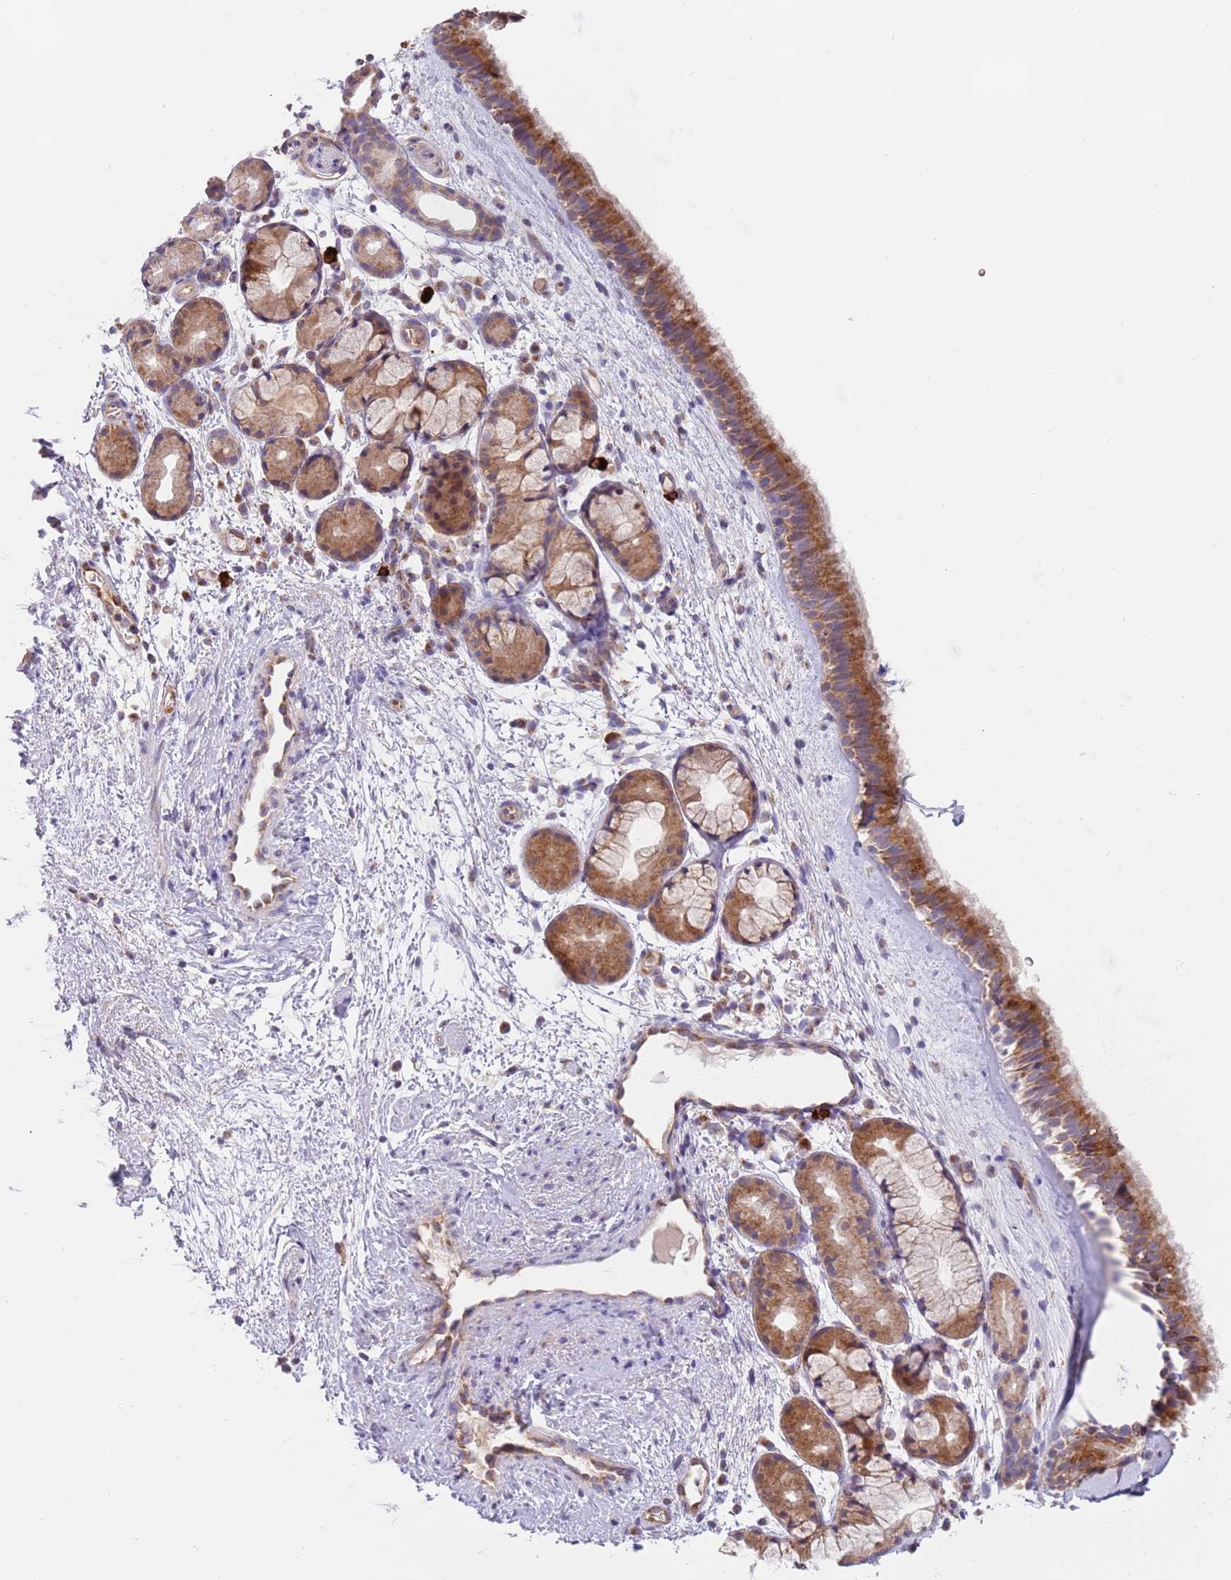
{"staining": {"intensity": "strong", "quantity": ">75%", "location": "cytoplasmic/membranous"}, "tissue": "nasopharynx", "cell_type": "Respiratory epithelial cells", "image_type": "normal", "snomed": [{"axis": "morphology", "description": "Normal tissue, NOS"}, {"axis": "topography", "description": "Nasopharynx"}], "caption": "High-magnification brightfield microscopy of normal nasopharynx stained with DAB (brown) and counterstained with hematoxylin (blue). respiratory epithelial cells exhibit strong cytoplasmic/membranous positivity is present in approximately>75% of cells.", "gene": "GUK1", "patient": {"sex": "female", "age": 81}}